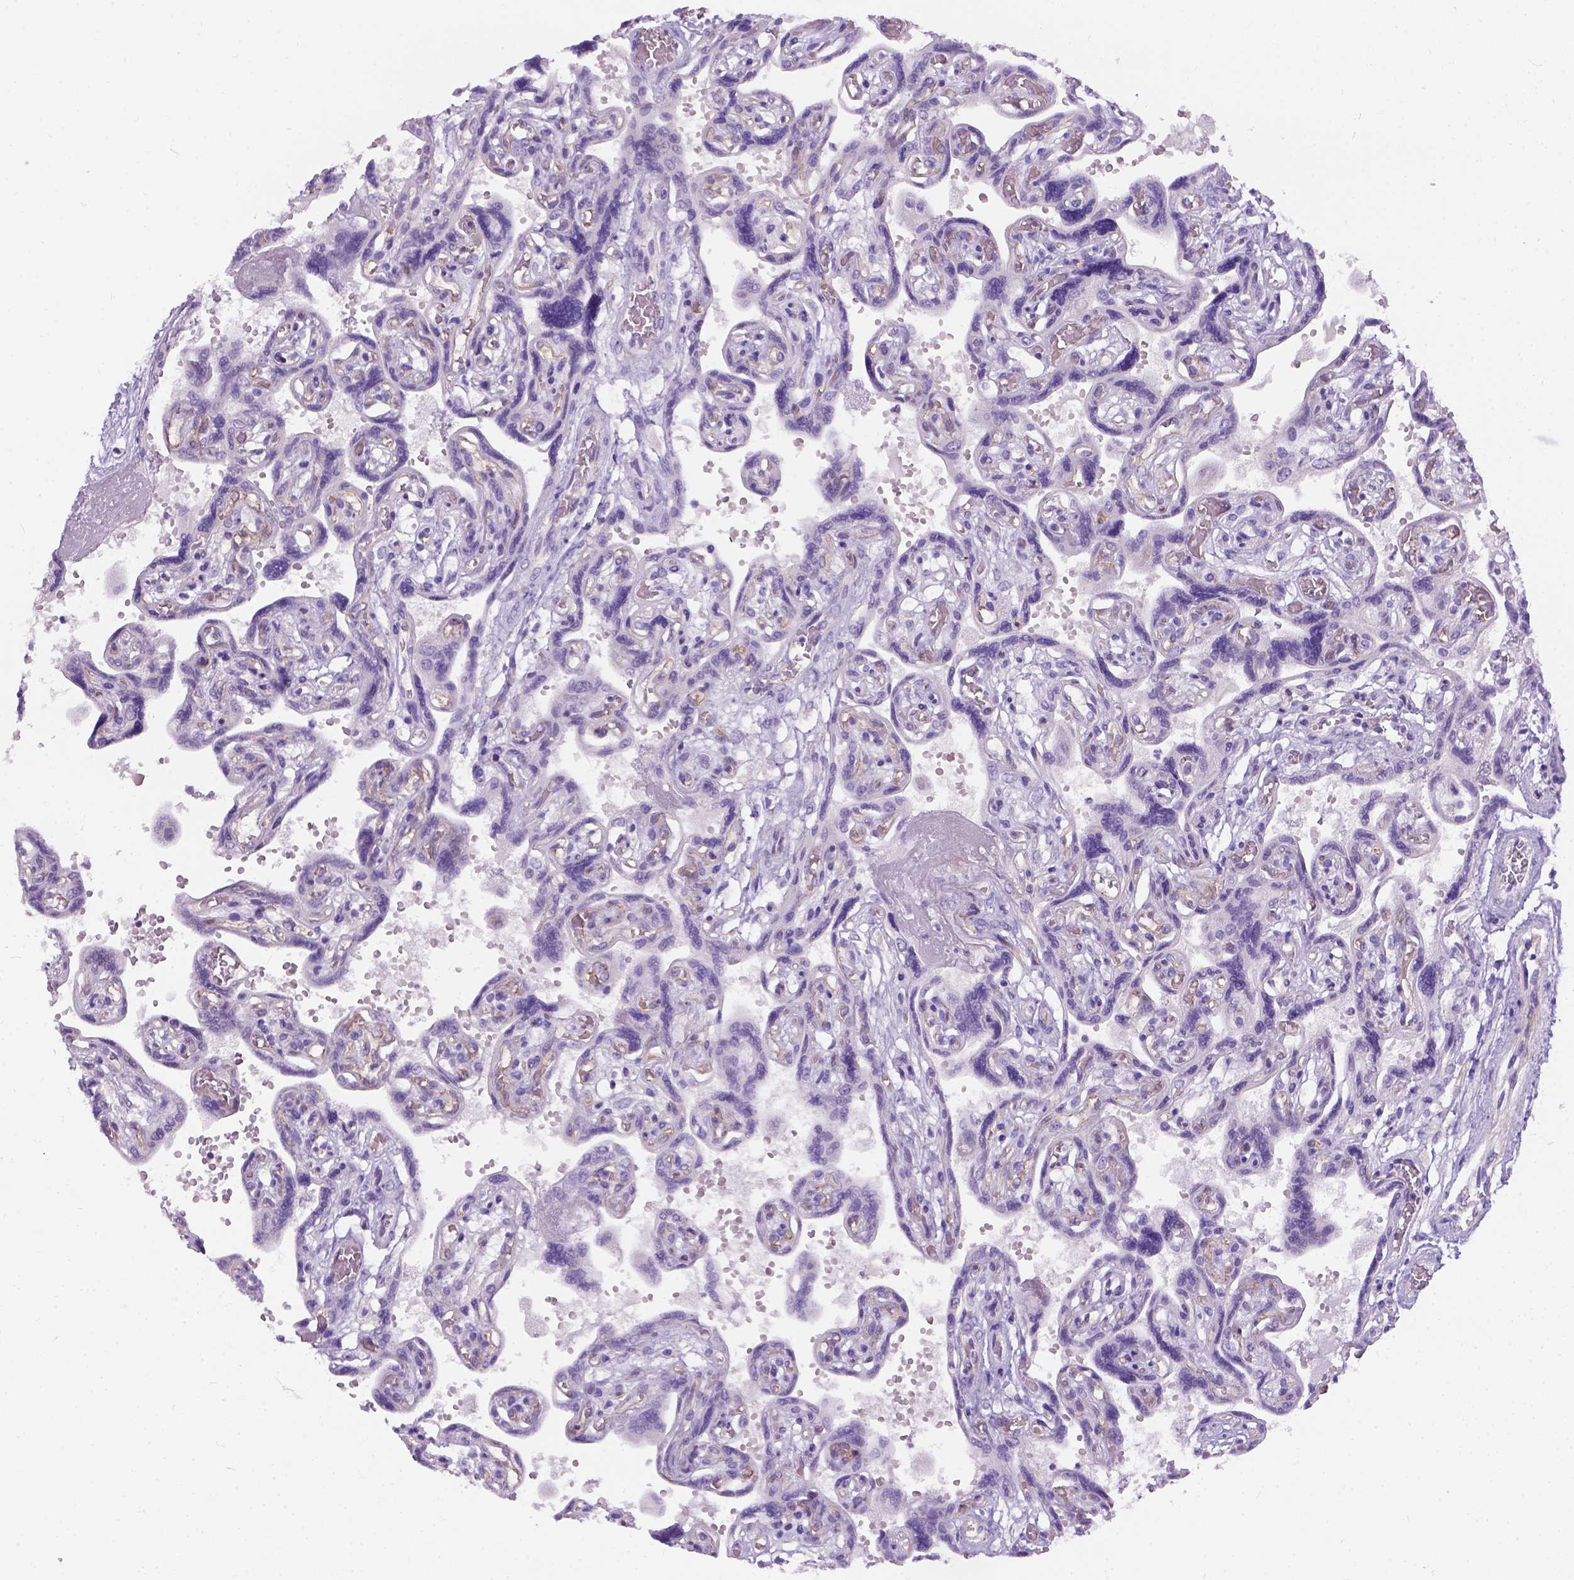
{"staining": {"intensity": "negative", "quantity": "none", "location": "none"}, "tissue": "placenta", "cell_type": "Trophoblastic cells", "image_type": "normal", "snomed": [{"axis": "morphology", "description": "Normal tissue, NOS"}, {"axis": "topography", "description": "Placenta"}], "caption": "Trophoblastic cells show no significant staining in benign placenta.", "gene": "C20orf144", "patient": {"sex": "female", "age": 32}}